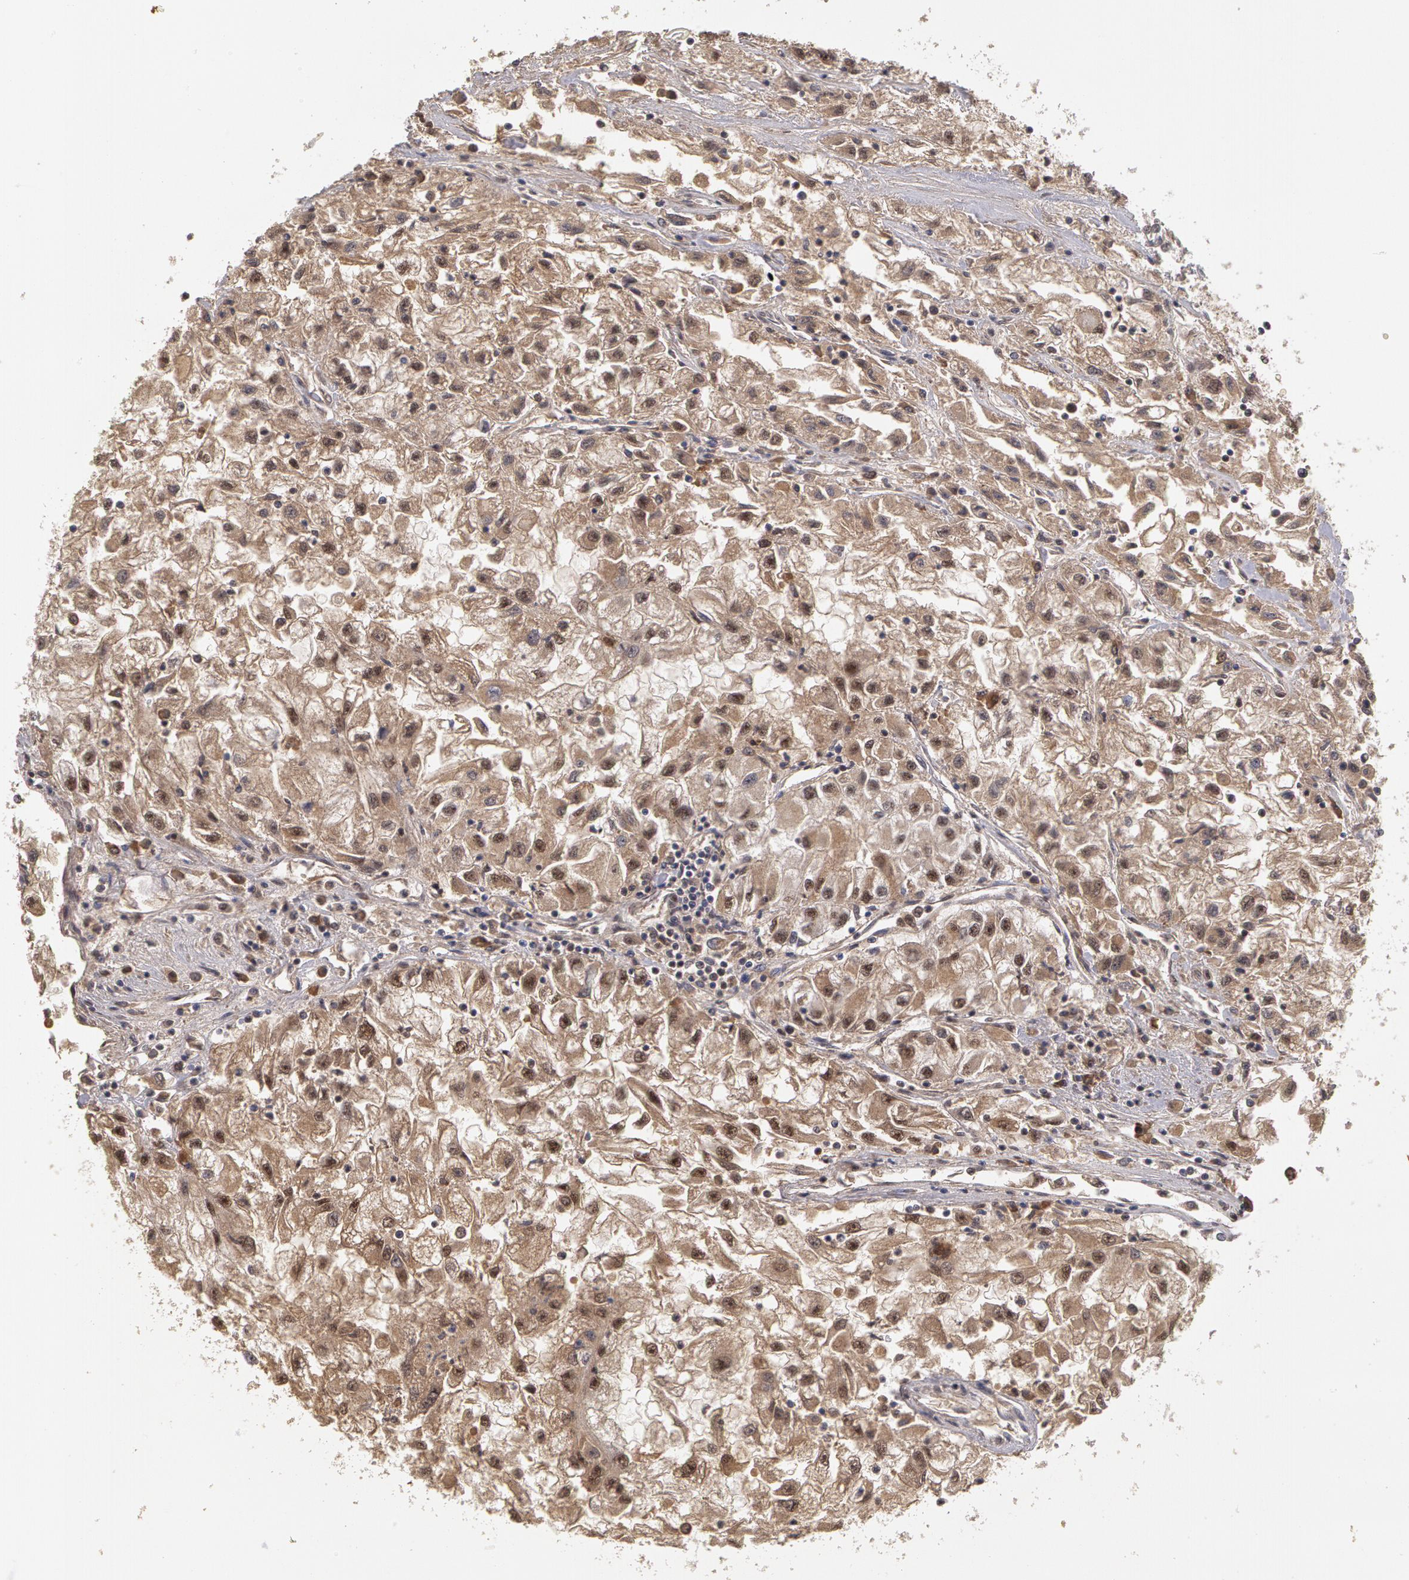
{"staining": {"intensity": "moderate", "quantity": ">75%", "location": "cytoplasmic/membranous,nuclear"}, "tissue": "renal cancer", "cell_type": "Tumor cells", "image_type": "cancer", "snomed": [{"axis": "morphology", "description": "Adenocarcinoma, NOS"}, {"axis": "topography", "description": "Kidney"}], "caption": "This photomicrograph exhibits immunohistochemistry staining of human renal cancer (adenocarcinoma), with medium moderate cytoplasmic/membranous and nuclear positivity in approximately >75% of tumor cells.", "gene": "GLIS1", "patient": {"sex": "male", "age": 59}}